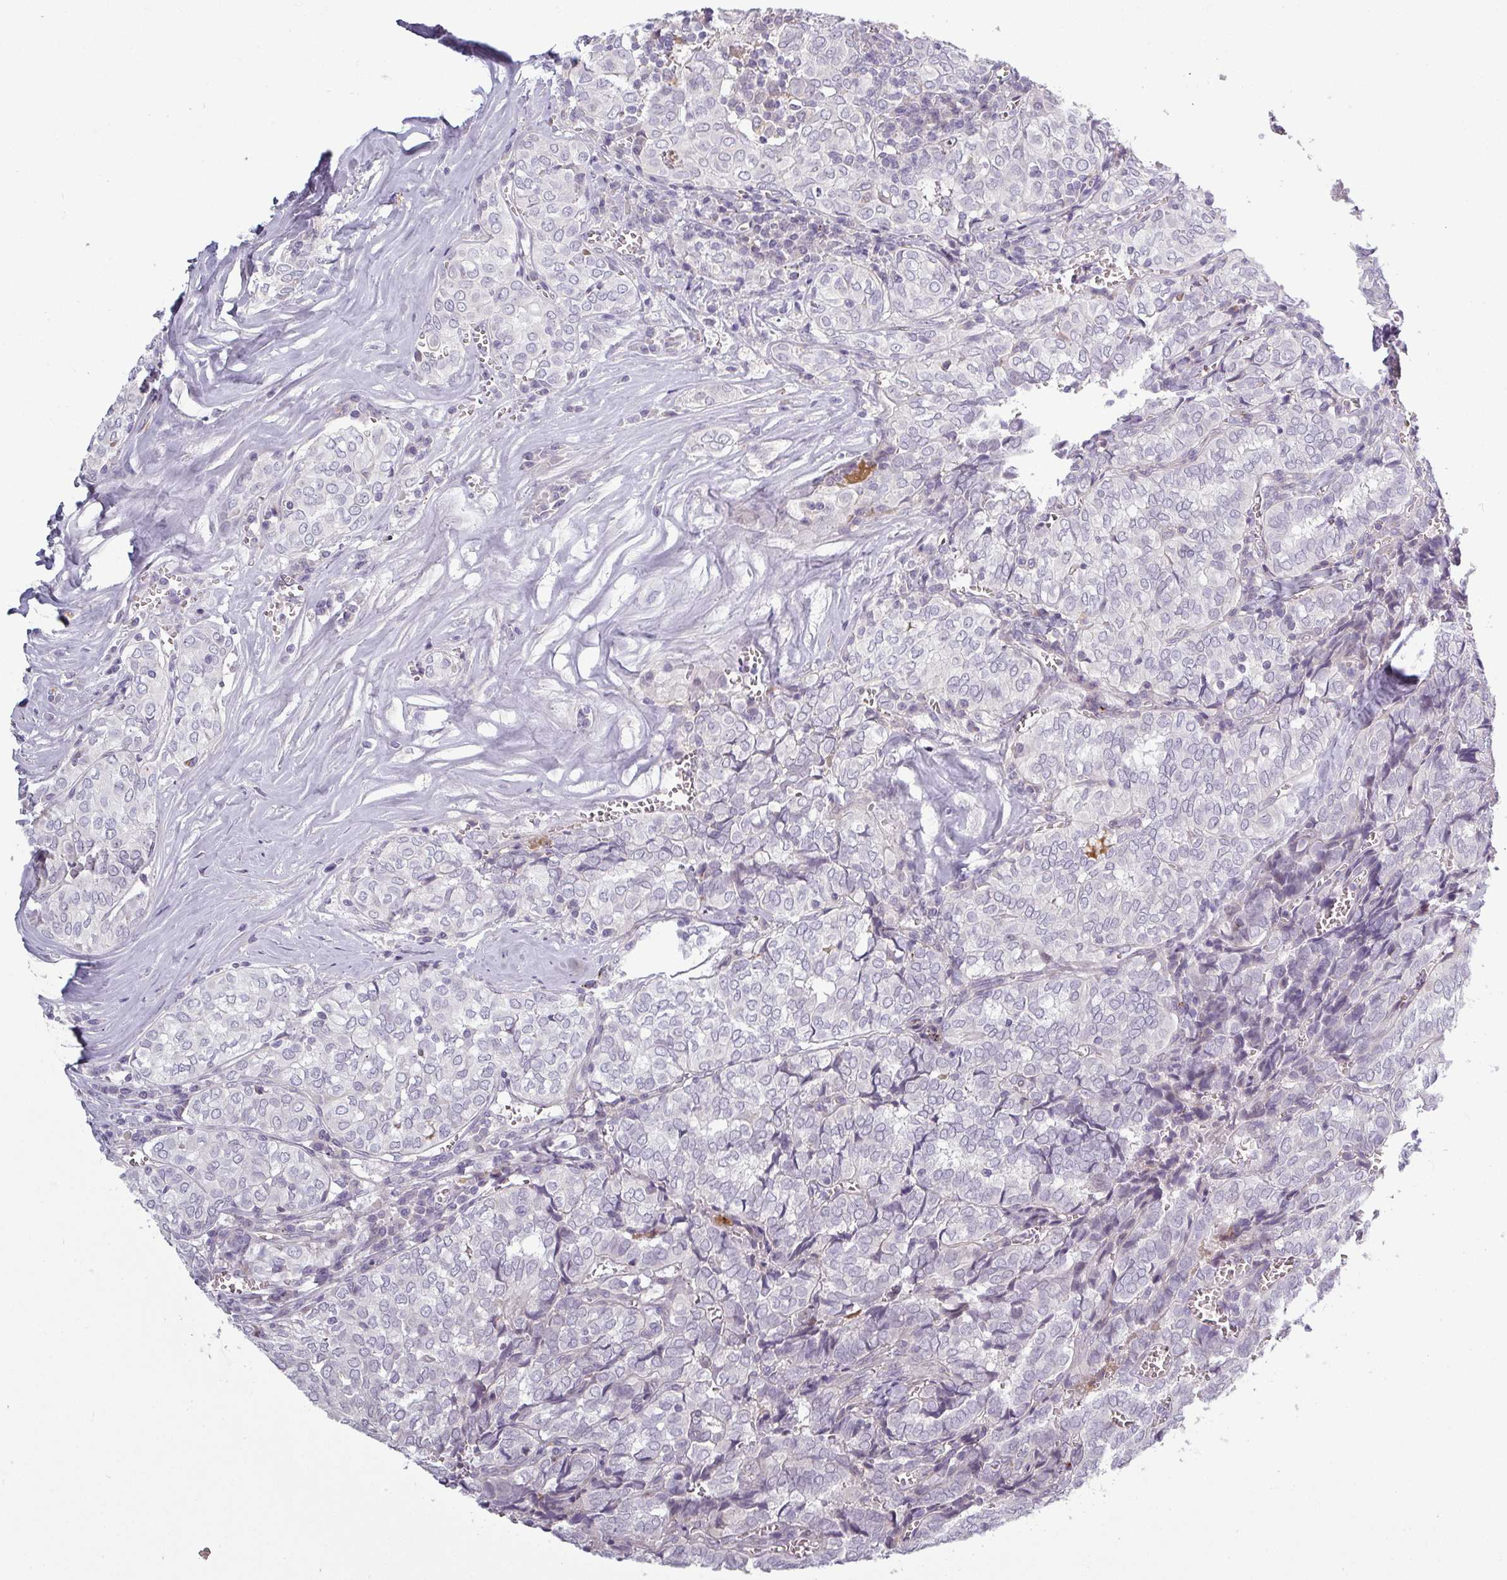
{"staining": {"intensity": "negative", "quantity": "none", "location": "none"}, "tissue": "thyroid cancer", "cell_type": "Tumor cells", "image_type": "cancer", "snomed": [{"axis": "morphology", "description": "Papillary adenocarcinoma, NOS"}, {"axis": "topography", "description": "Thyroid gland"}], "caption": "Micrograph shows no protein positivity in tumor cells of papillary adenocarcinoma (thyroid) tissue.", "gene": "C2orf16", "patient": {"sex": "female", "age": 30}}